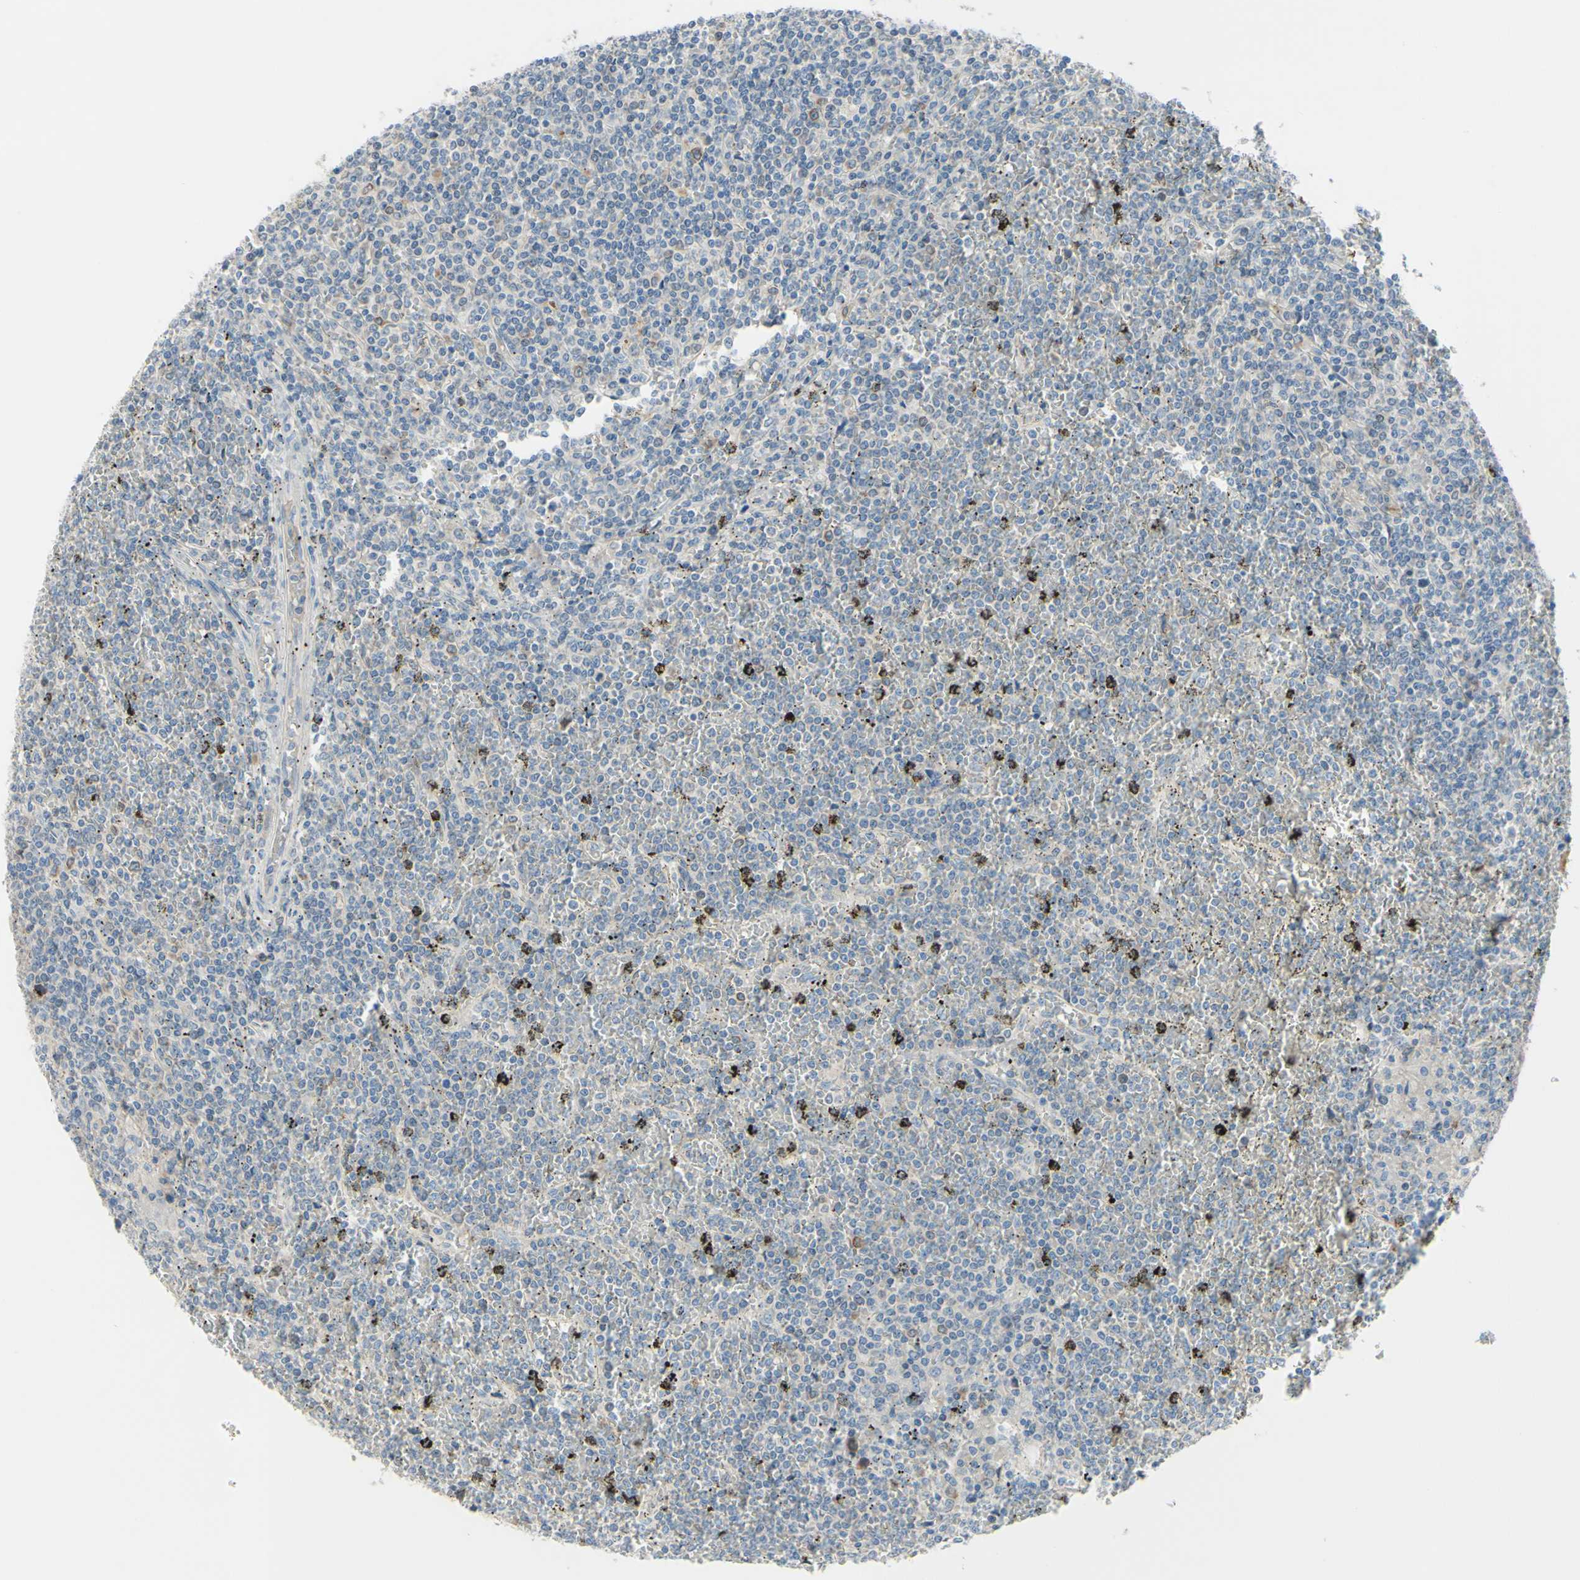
{"staining": {"intensity": "negative", "quantity": "none", "location": "none"}, "tissue": "lymphoma", "cell_type": "Tumor cells", "image_type": "cancer", "snomed": [{"axis": "morphology", "description": "Malignant lymphoma, non-Hodgkin's type, Low grade"}, {"axis": "topography", "description": "Spleen"}], "caption": "Immunohistochemistry (IHC) of malignant lymphoma, non-Hodgkin's type (low-grade) demonstrates no staining in tumor cells.", "gene": "FDFT1", "patient": {"sex": "female", "age": 19}}